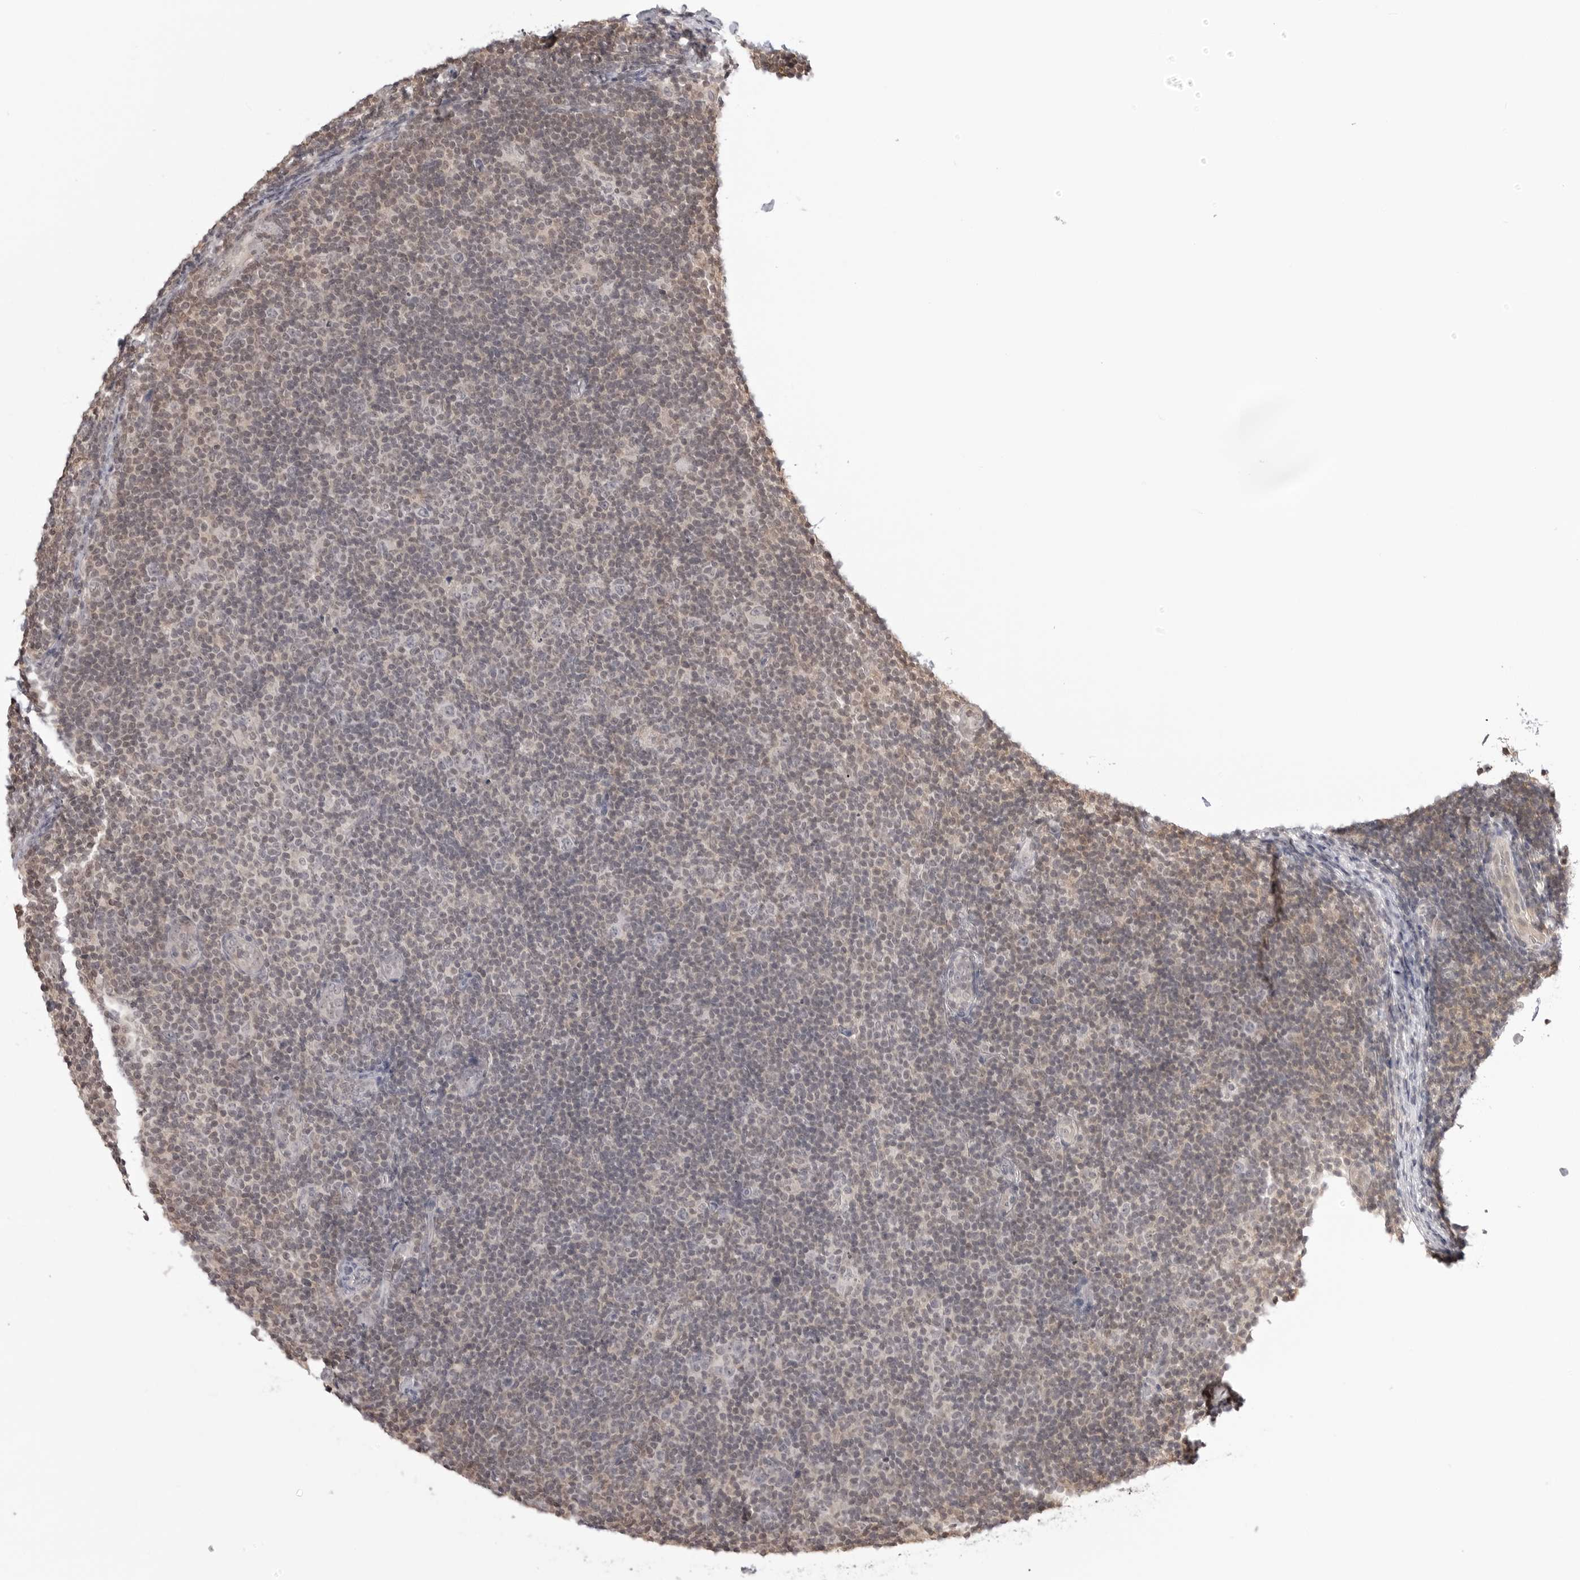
{"staining": {"intensity": "negative", "quantity": "none", "location": "none"}, "tissue": "lymphoma", "cell_type": "Tumor cells", "image_type": "cancer", "snomed": [{"axis": "morphology", "description": "Malignant lymphoma, non-Hodgkin's type, Low grade"}, {"axis": "topography", "description": "Lymph node"}], "caption": "High magnification brightfield microscopy of lymphoma stained with DAB (3,3'-diaminobenzidine) (brown) and counterstained with hematoxylin (blue): tumor cells show no significant positivity.", "gene": "YWHAG", "patient": {"sex": "male", "age": 83}}